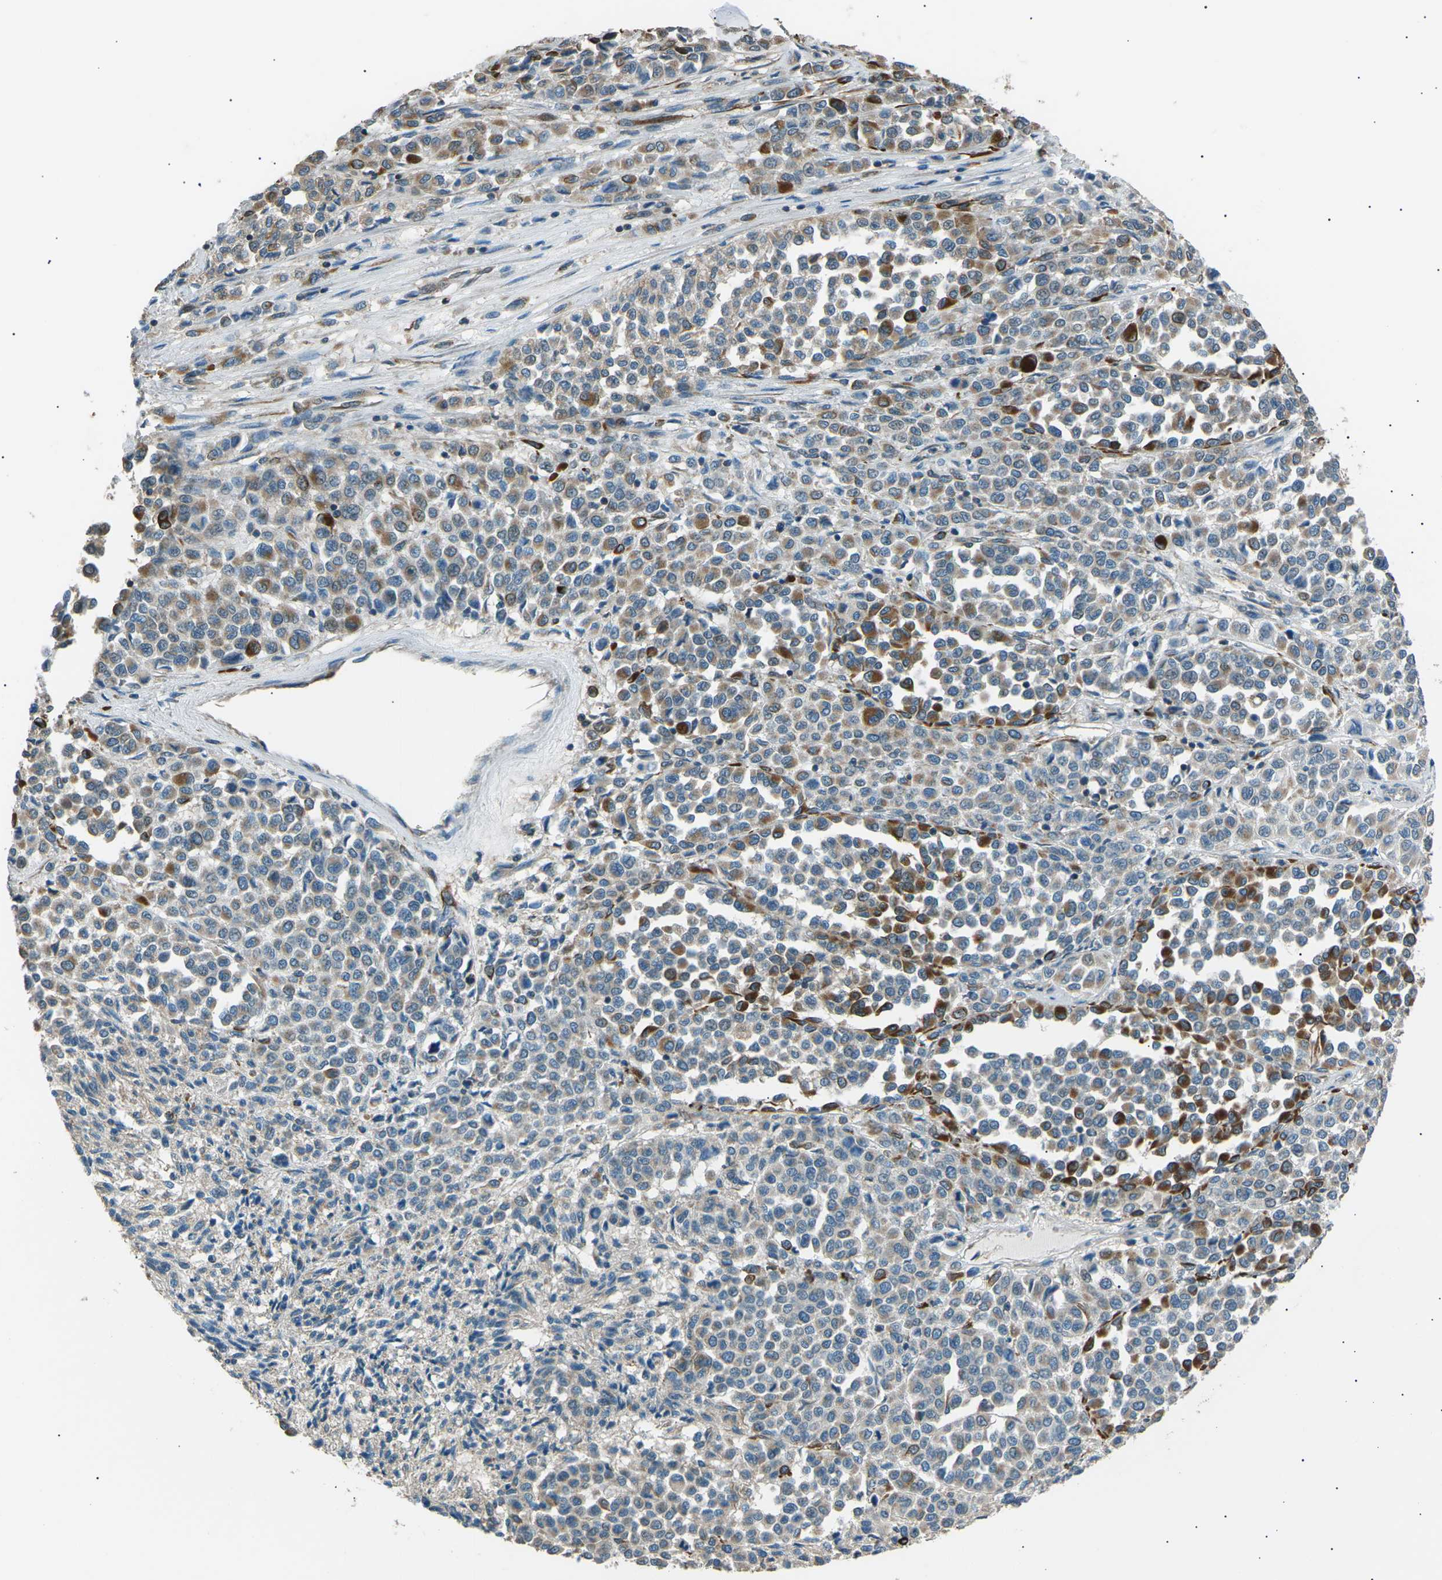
{"staining": {"intensity": "moderate", "quantity": ">75%", "location": "cytoplasmic/membranous"}, "tissue": "melanoma", "cell_type": "Tumor cells", "image_type": "cancer", "snomed": [{"axis": "morphology", "description": "Malignant melanoma, Metastatic site"}, {"axis": "topography", "description": "Pancreas"}], "caption": "IHC of malignant melanoma (metastatic site) exhibits medium levels of moderate cytoplasmic/membranous expression in approximately >75% of tumor cells.", "gene": "SLK", "patient": {"sex": "female", "age": 30}}